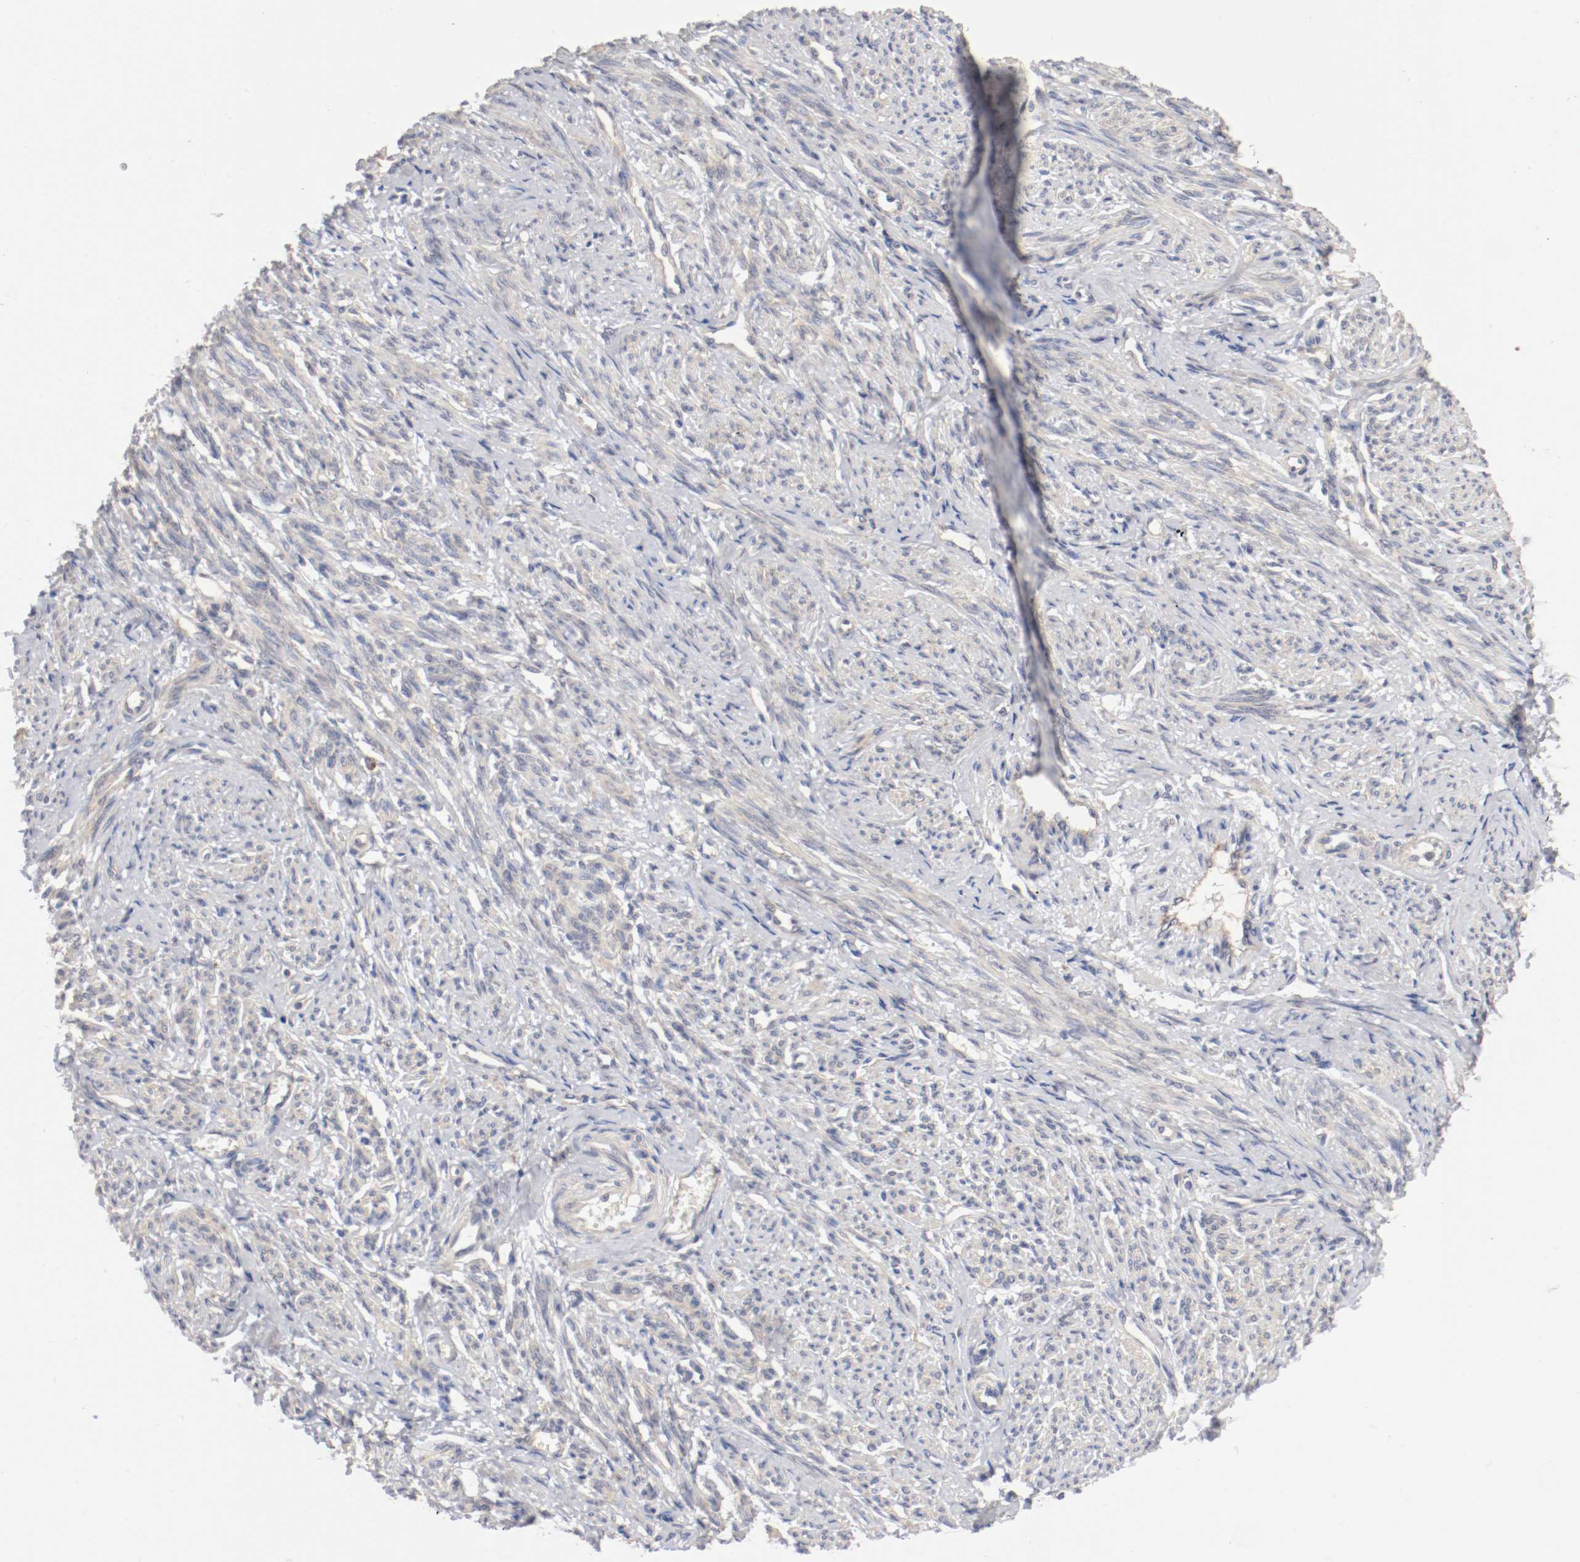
{"staining": {"intensity": "negative", "quantity": "none", "location": "none"}, "tissue": "smooth muscle", "cell_type": "Smooth muscle cells", "image_type": "normal", "snomed": [{"axis": "morphology", "description": "Normal tissue, NOS"}, {"axis": "topography", "description": "Smooth muscle"}], "caption": "The histopathology image reveals no staining of smooth muscle cells in normal smooth muscle. Nuclei are stained in blue.", "gene": "FKBP3", "patient": {"sex": "female", "age": 65}}